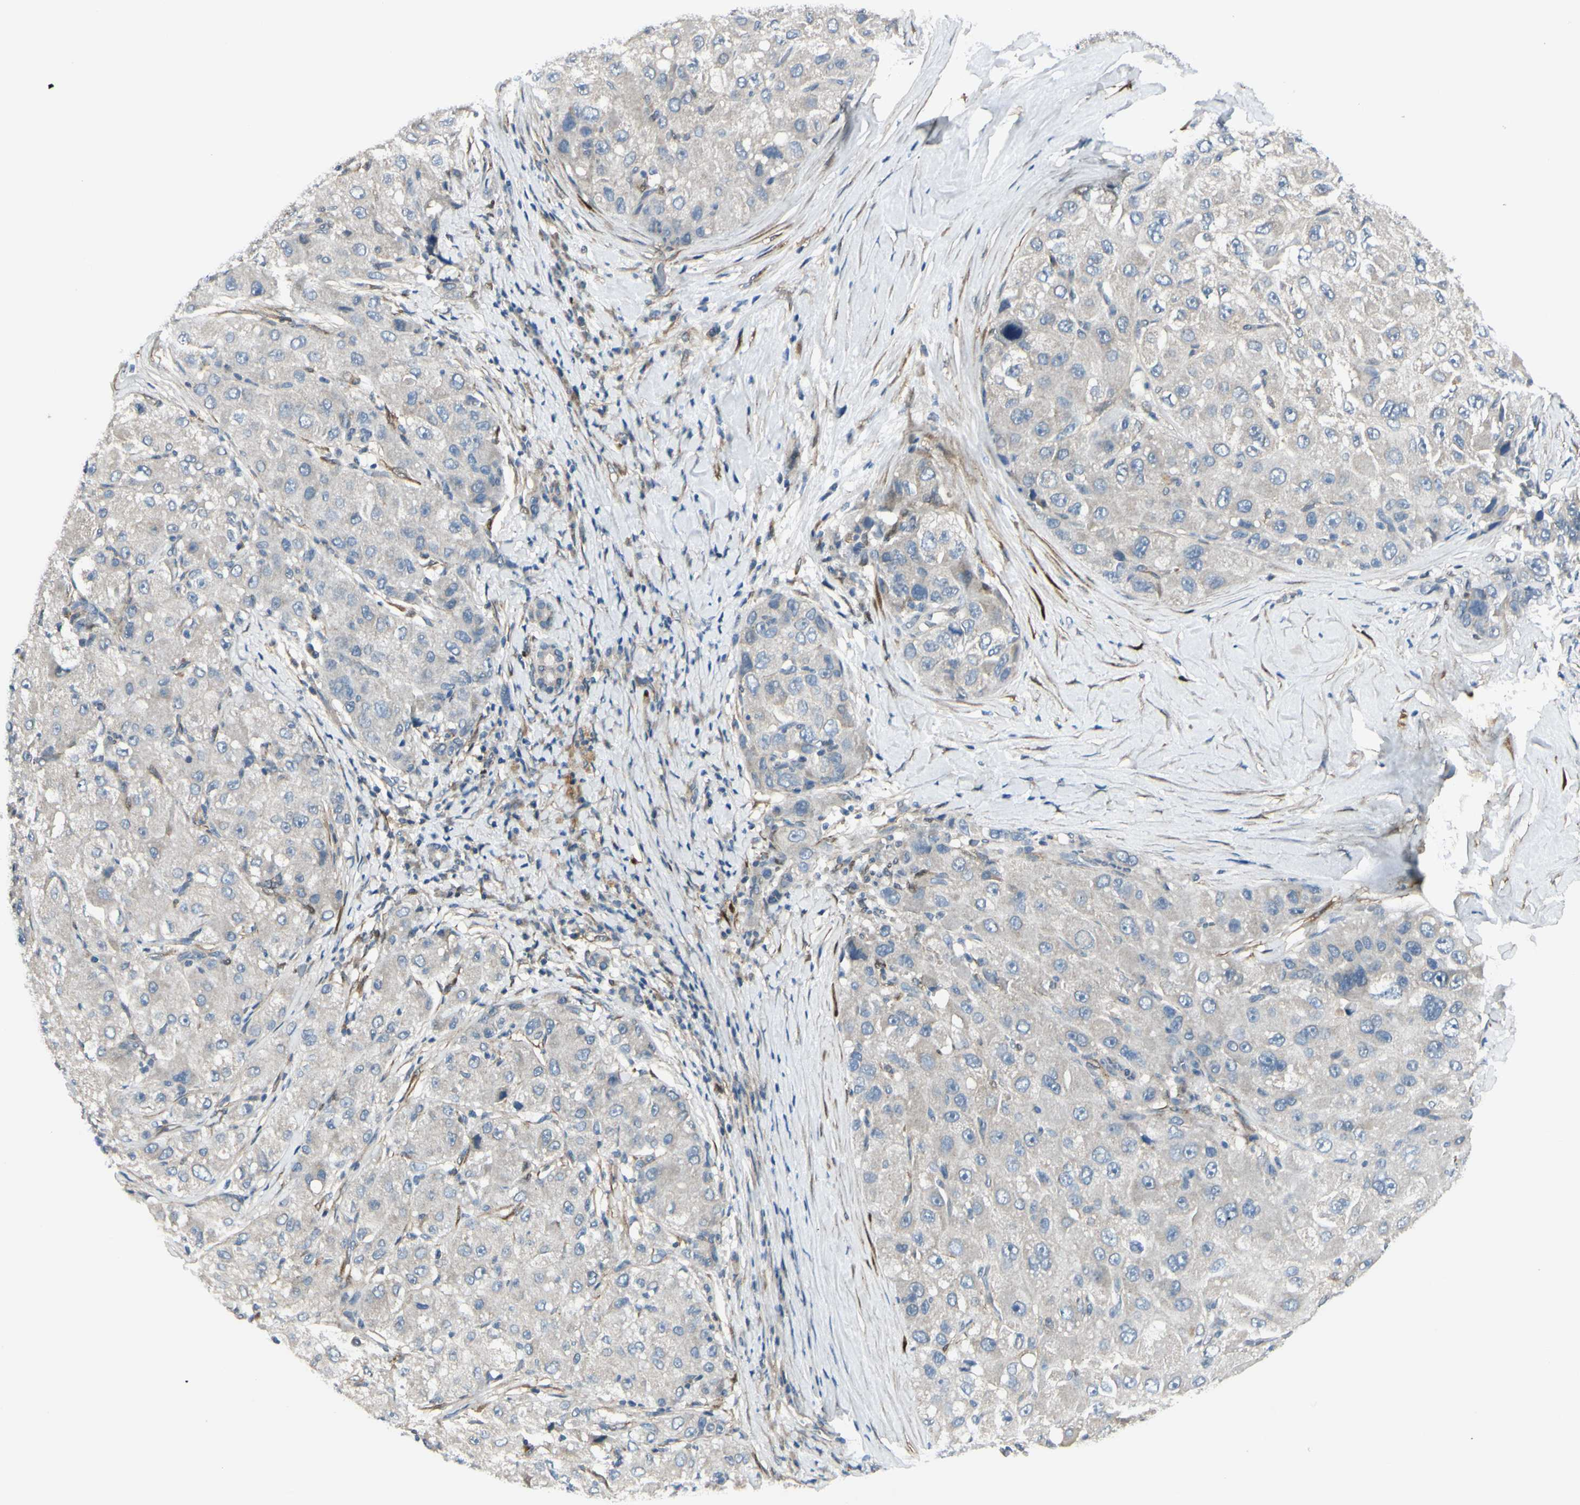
{"staining": {"intensity": "negative", "quantity": "none", "location": "none"}, "tissue": "liver cancer", "cell_type": "Tumor cells", "image_type": "cancer", "snomed": [{"axis": "morphology", "description": "Carcinoma, Hepatocellular, NOS"}, {"axis": "topography", "description": "Liver"}], "caption": "Human liver hepatocellular carcinoma stained for a protein using IHC demonstrates no positivity in tumor cells.", "gene": "FHL2", "patient": {"sex": "male", "age": 80}}